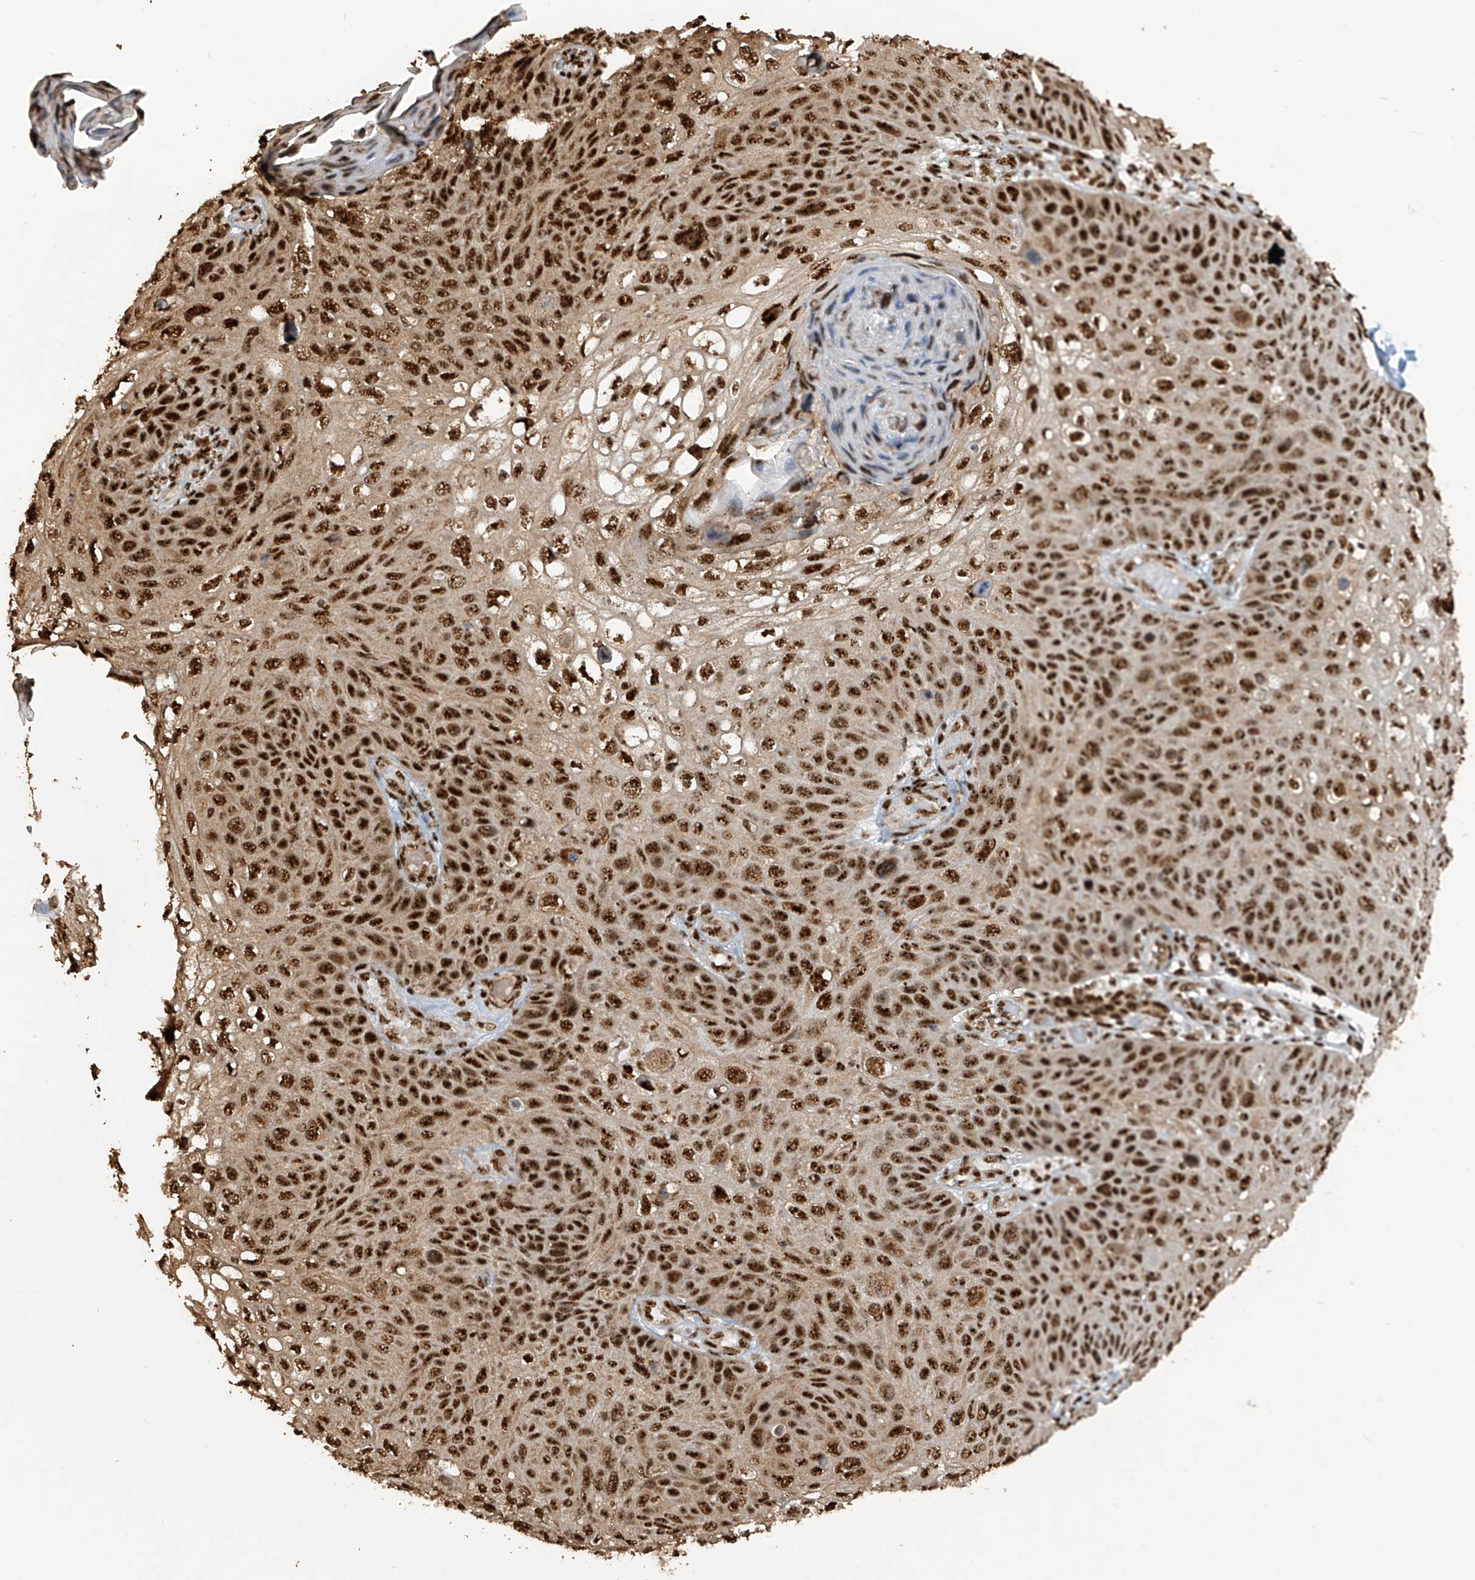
{"staining": {"intensity": "strong", "quantity": ">75%", "location": "nuclear"}, "tissue": "skin cancer", "cell_type": "Tumor cells", "image_type": "cancer", "snomed": [{"axis": "morphology", "description": "Squamous cell carcinoma, NOS"}, {"axis": "topography", "description": "Skin"}], "caption": "This histopathology image demonstrates immunohistochemistry (IHC) staining of skin cancer (squamous cell carcinoma), with high strong nuclear staining in about >75% of tumor cells.", "gene": "LBH", "patient": {"sex": "female", "age": 90}}